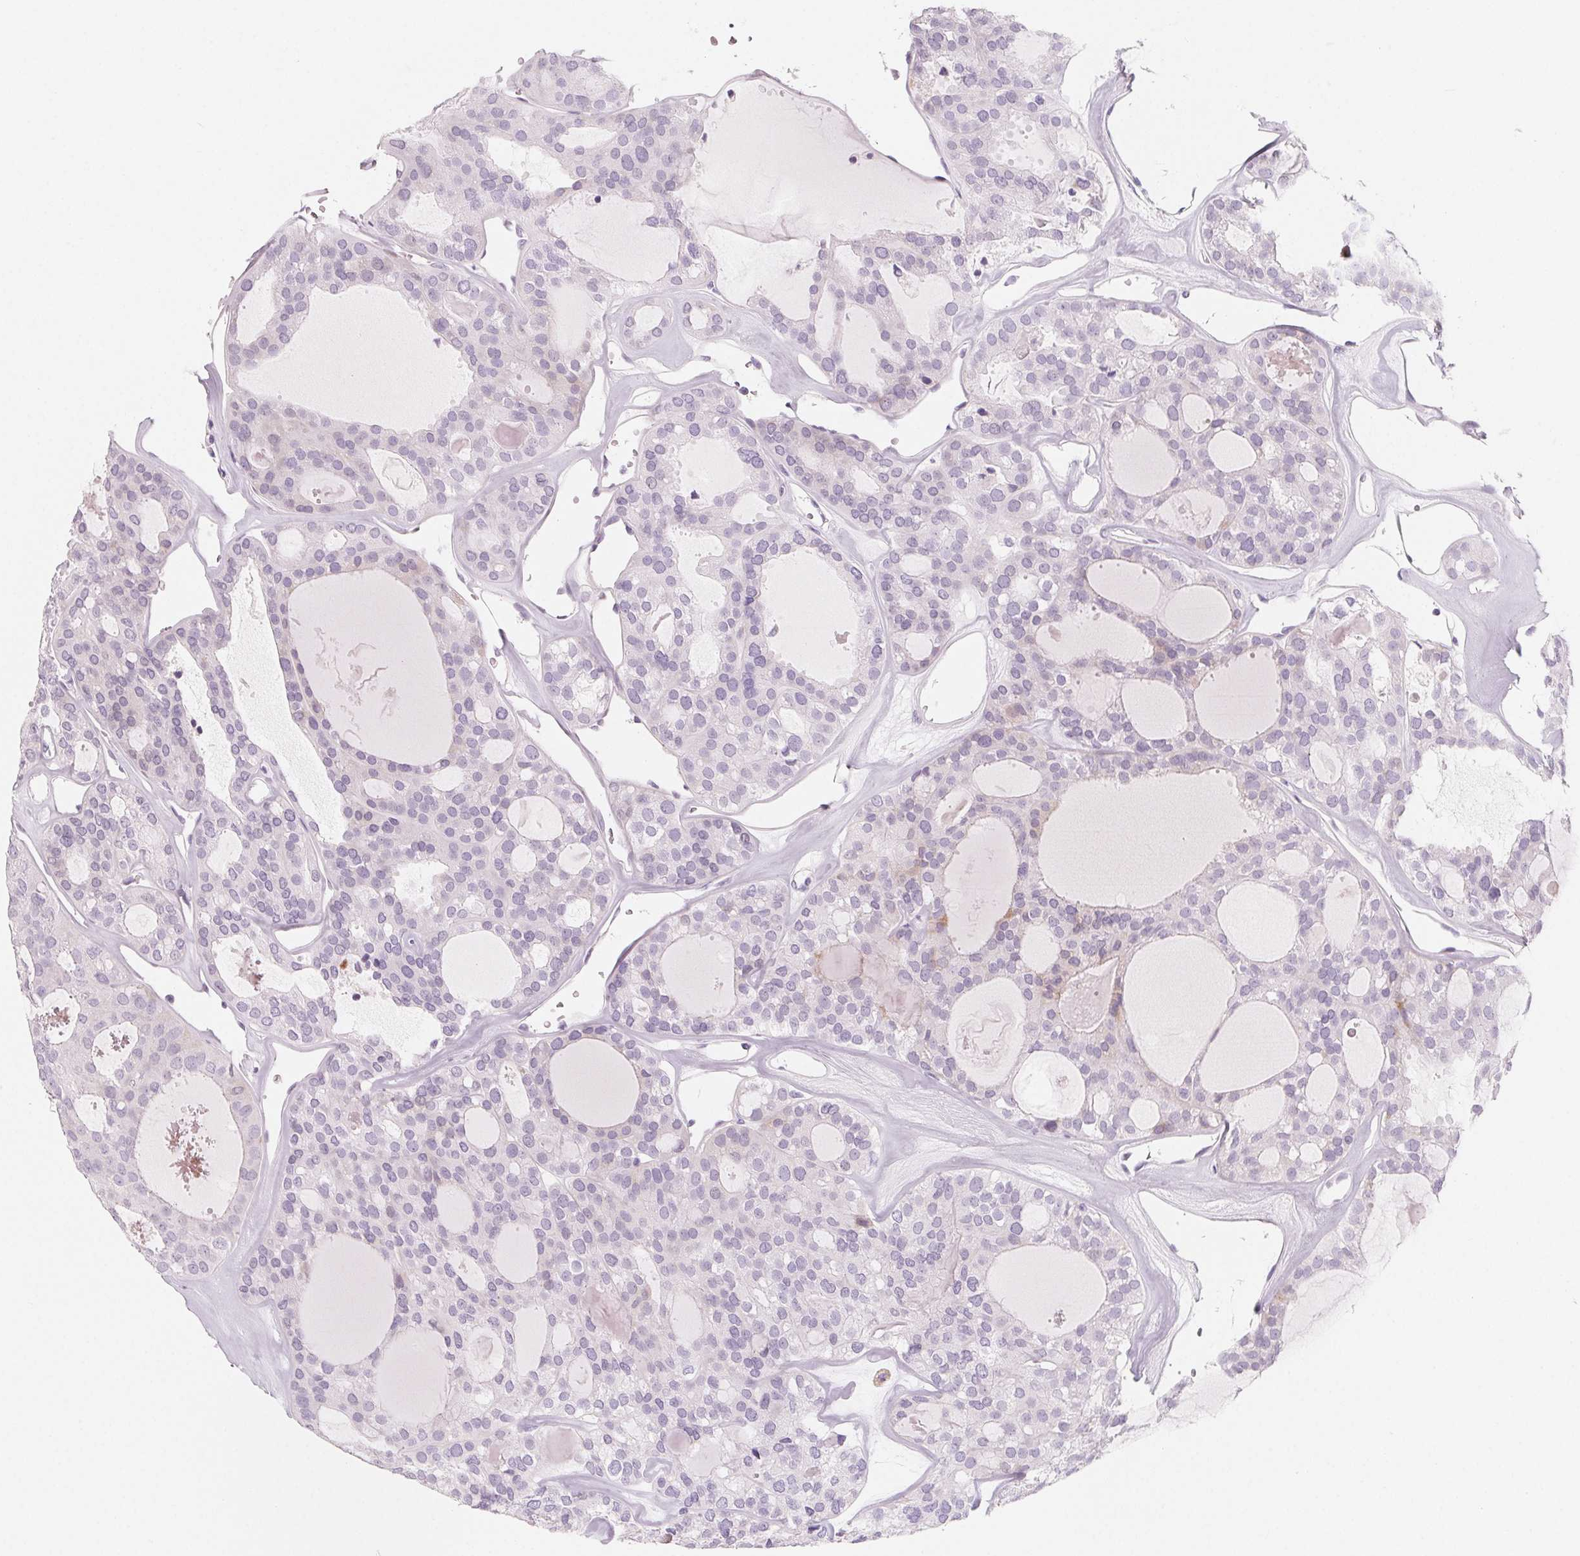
{"staining": {"intensity": "negative", "quantity": "none", "location": "none"}, "tissue": "thyroid cancer", "cell_type": "Tumor cells", "image_type": "cancer", "snomed": [{"axis": "morphology", "description": "Follicular adenoma carcinoma, NOS"}, {"axis": "topography", "description": "Thyroid gland"}], "caption": "The image reveals no staining of tumor cells in thyroid follicular adenoma carcinoma.", "gene": "SH3GL2", "patient": {"sex": "male", "age": 75}}